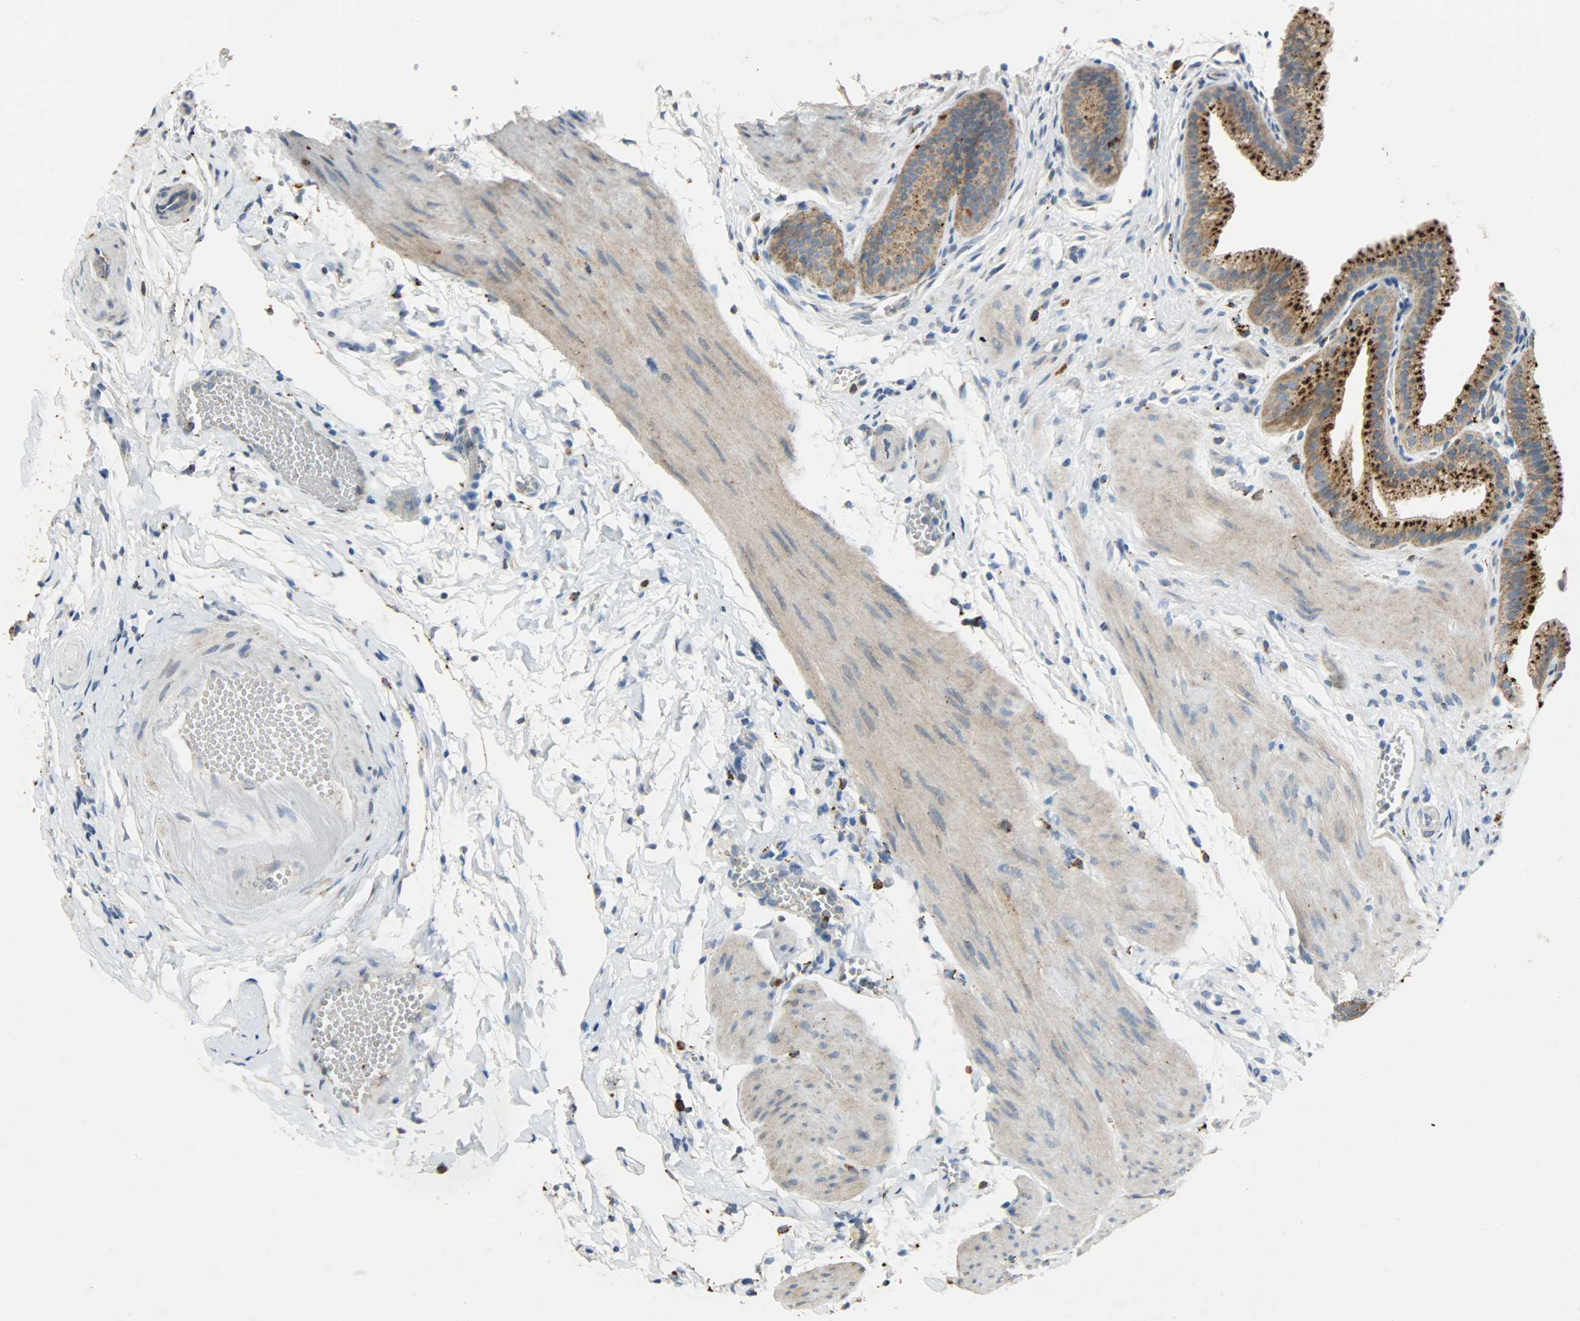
{"staining": {"intensity": "strong", "quantity": ">75%", "location": "cytoplasmic/membranous"}, "tissue": "gallbladder", "cell_type": "Glandular cells", "image_type": "normal", "snomed": [{"axis": "morphology", "description": "Normal tissue, NOS"}, {"axis": "topography", "description": "Gallbladder"}], "caption": "Approximately >75% of glandular cells in normal human gallbladder demonstrate strong cytoplasmic/membranous protein positivity as visualized by brown immunohistochemical staining.", "gene": "ASAH1", "patient": {"sex": "female", "age": 63}}